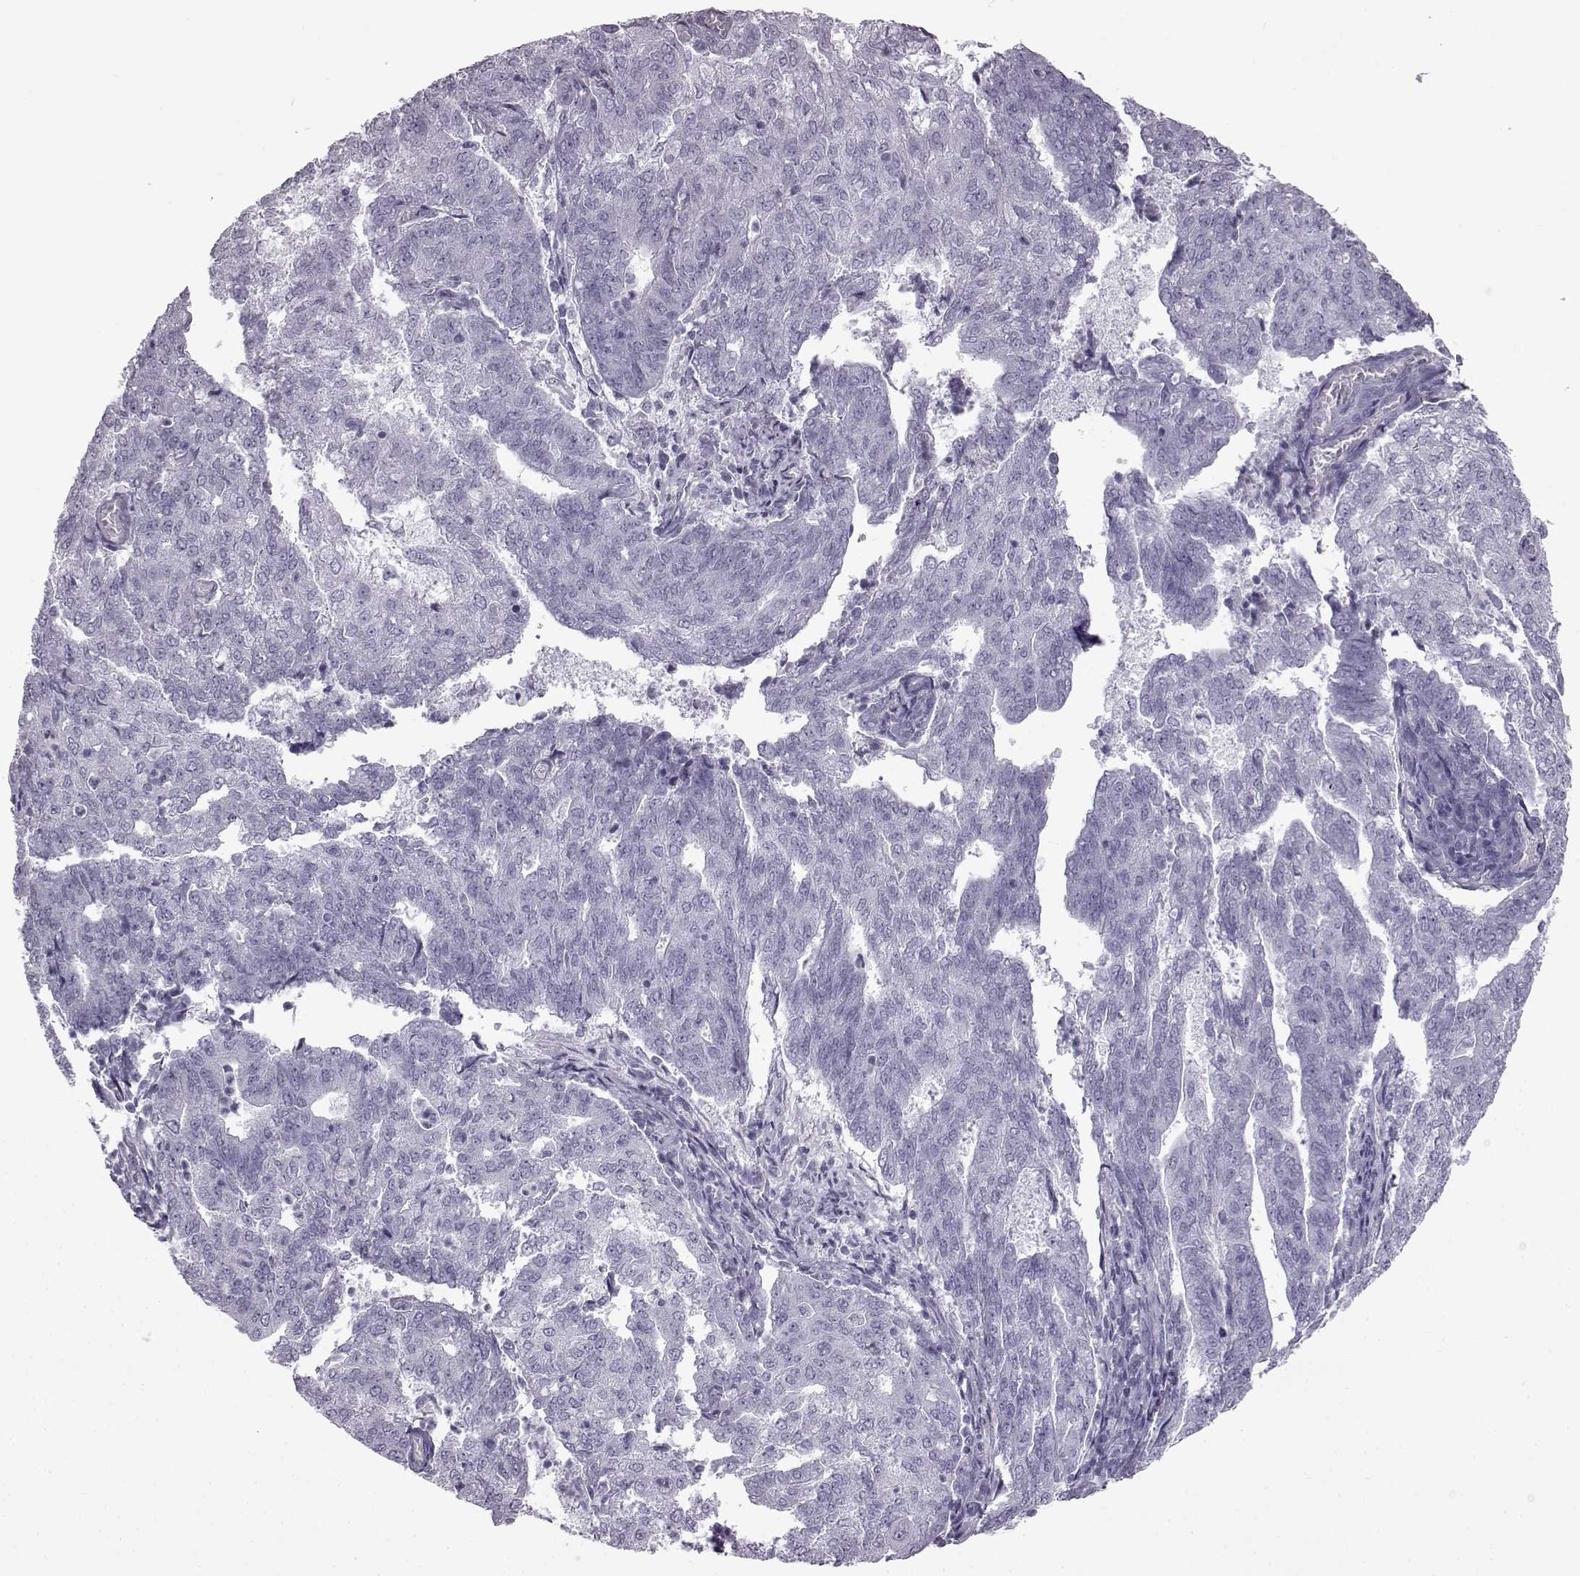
{"staining": {"intensity": "negative", "quantity": "none", "location": "none"}, "tissue": "endometrial cancer", "cell_type": "Tumor cells", "image_type": "cancer", "snomed": [{"axis": "morphology", "description": "Adenocarcinoma, NOS"}, {"axis": "topography", "description": "Endometrium"}], "caption": "The IHC image has no significant positivity in tumor cells of endometrial cancer (adenocarcinoma) tissue.", "gene": "SLC28A2", "patient": {"sex": "female", "age": 82}}